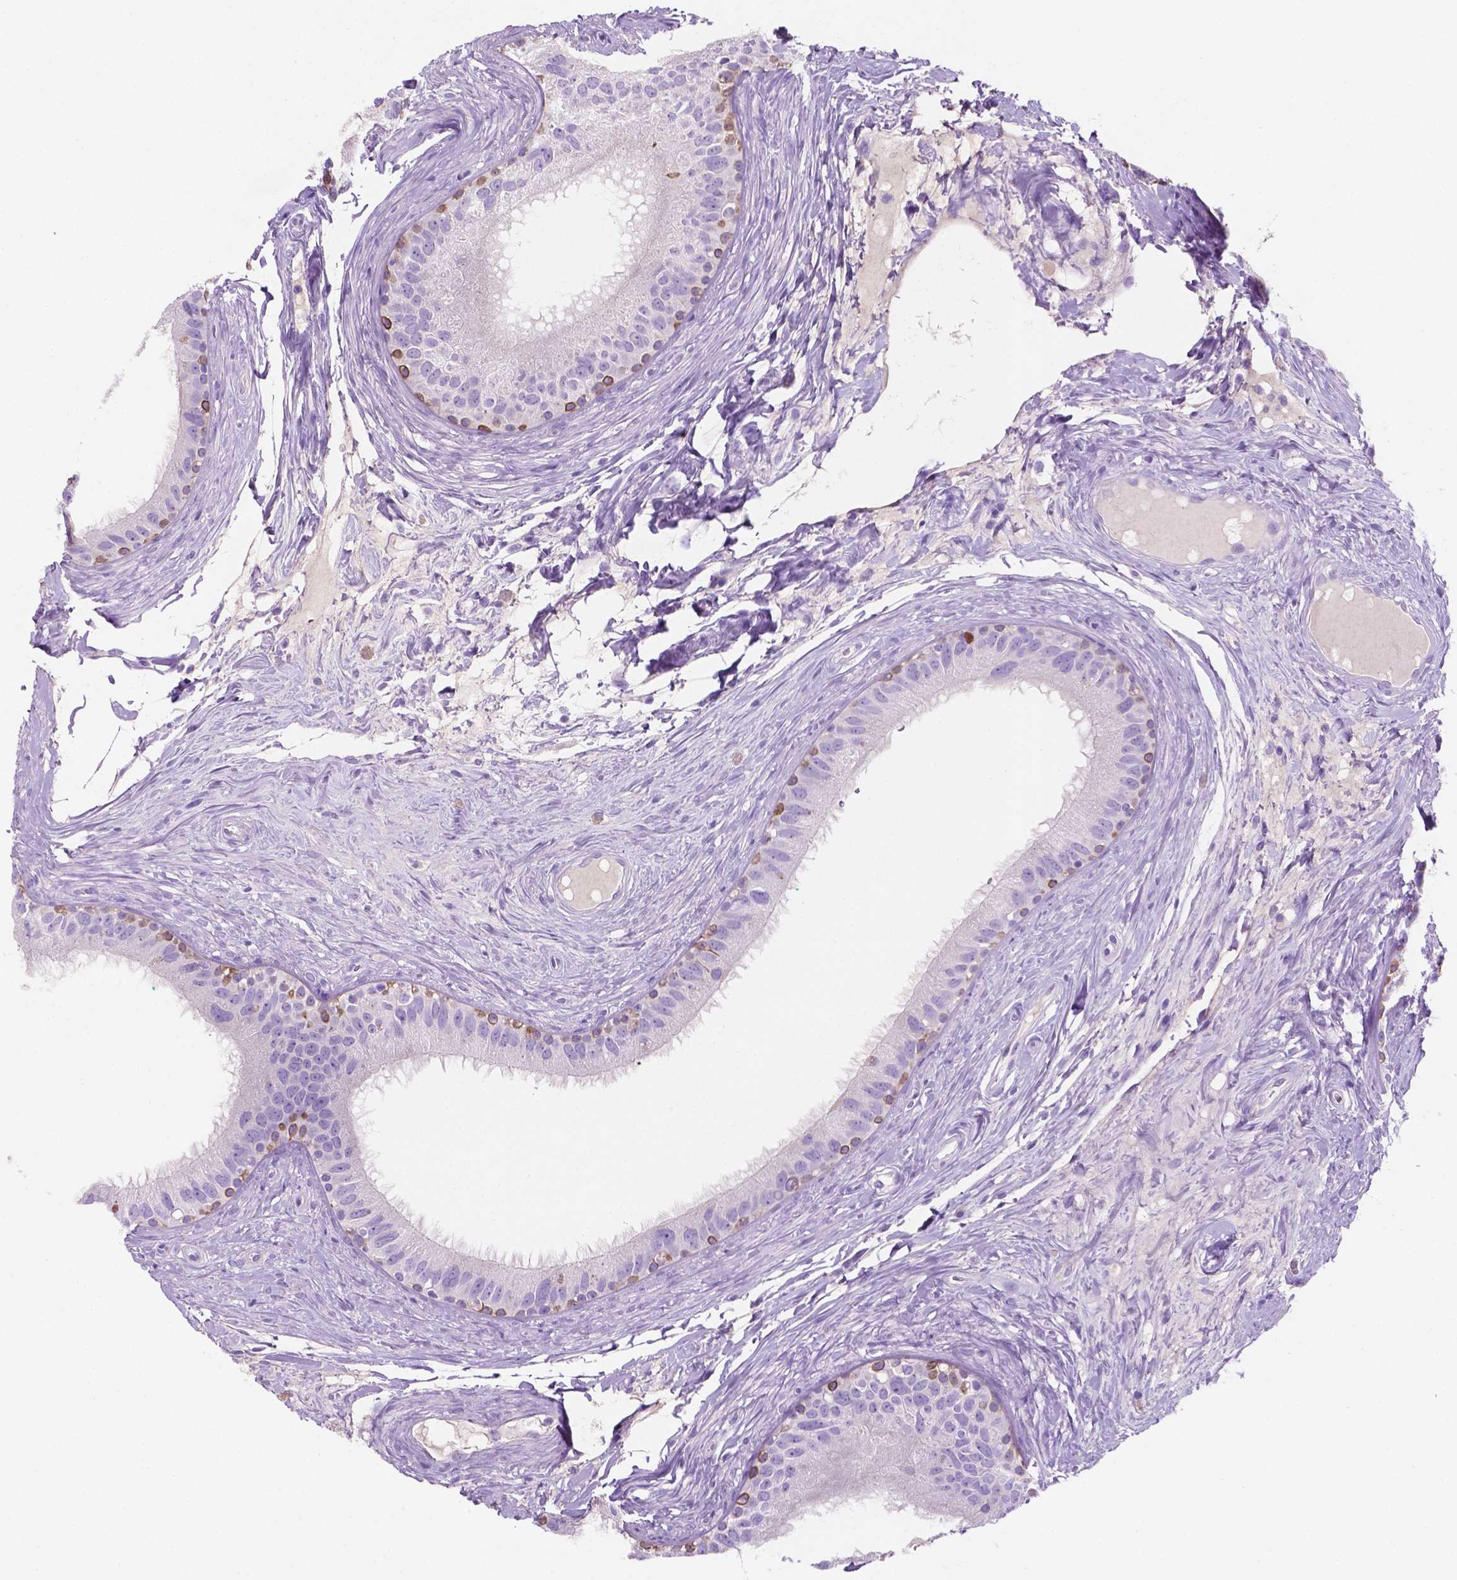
{"staining": {"intensity": "moderate", "quantity": "<25%", "location": "cytoplasmic/membranous"}, "tissue": "epididymis", "cell_type": "Glandular cells", "image_type": "normal", "snomed": [{"axis": "morphology", "description": "Normal tissue, NOS"}, {"axis": "topography", "description": "Epididymis"}], "caption": "The immunohistochemical stain highlights moderate cytoplasmic/membranous expression in glandular cells of normal epididymis.", "gene": "POU4F1", "patient": {"sex": "male", "age": 59}}